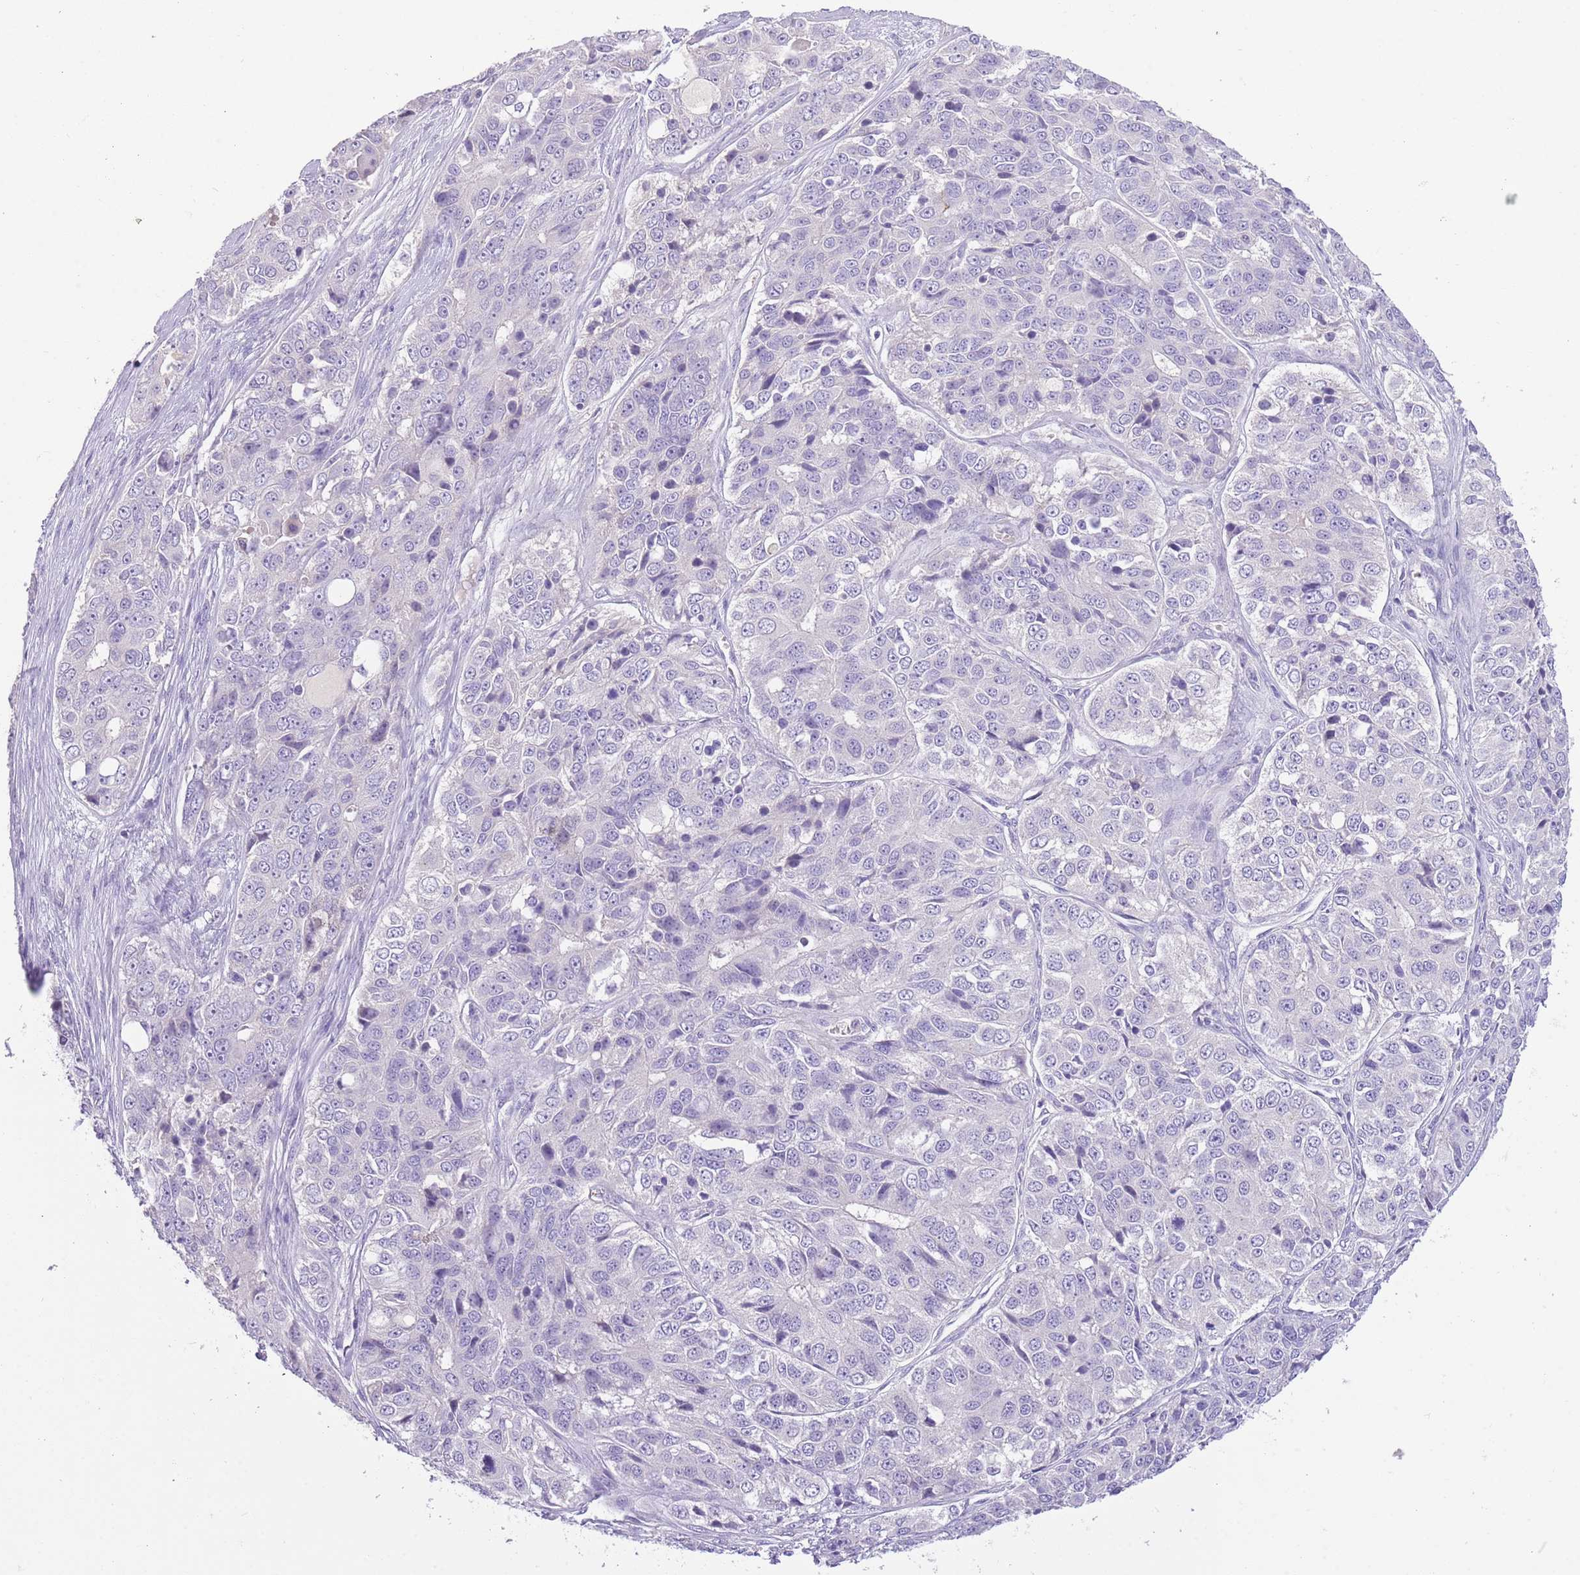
{"staining": {"intensity": "negative", "quantity": "none", "location": "none"}, "tissue": "ovarian cancer", "cell_type": "Tumor cells", "image_type": "cancer", "snomed": [{"axis": "morphology", "description": "Carcinoma, endometroid"}, {"axis": "topography", "description": "Ovary"}], "caption": "Immunohistochemistry (IHC) histopathology image of endometroid carcinoma (ovarian) stained for a protein (brown), which demonstrates no staining in tumor cells.", "gene": "SFTPA1", "patient": {"sex": "female", "age": 51}}